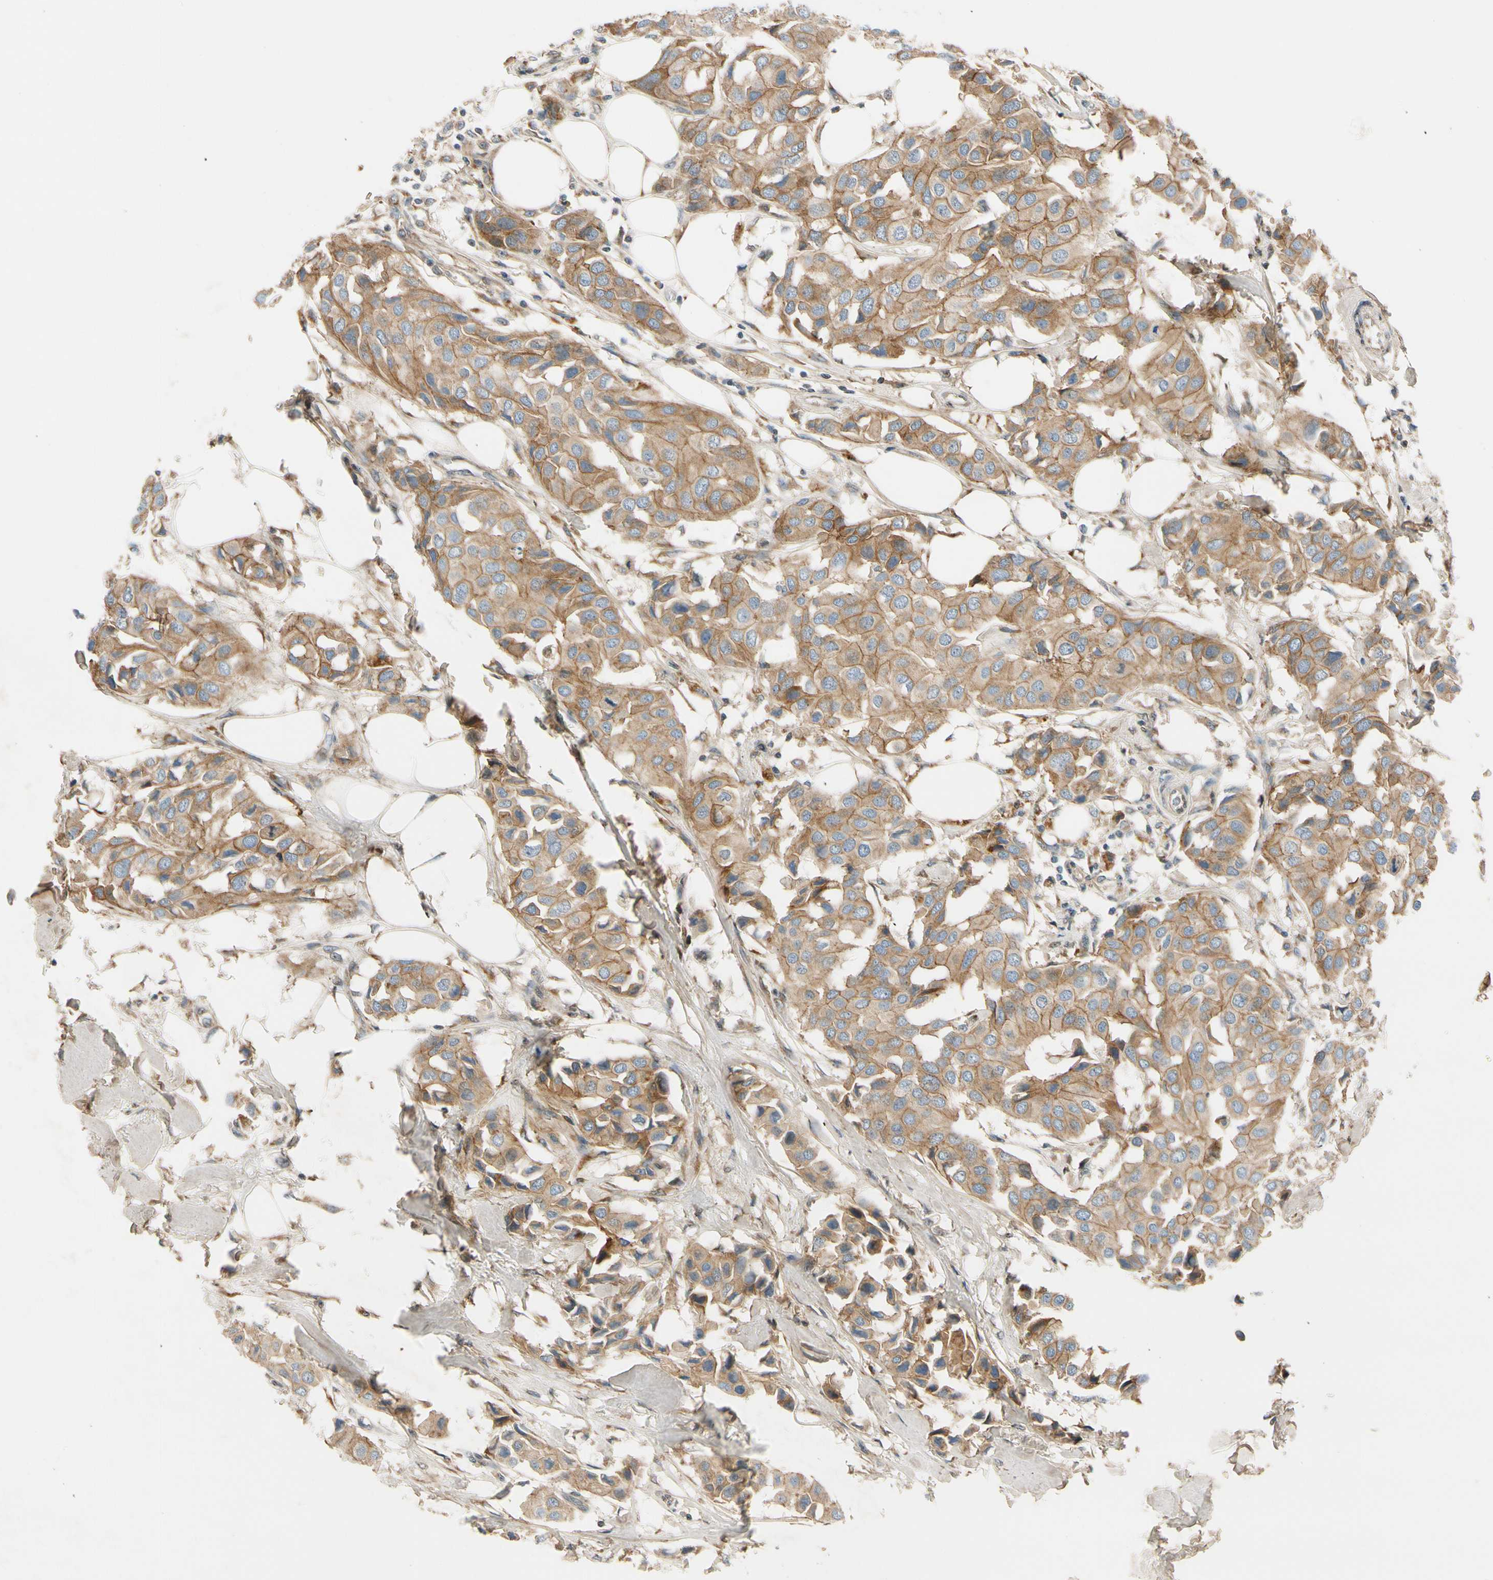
{"staining": {"intensity": "moderate", "quantity": ">75%", "location": "cytoplasmic/membranous"}, "tissue": "breast cancer", "cell_type": "Tumor cells", "image_type": "cancer", "snomed": [{"axis": "morphology", "description": "Duct carcinoma"}, {"axis": "topography", "description": "Breast"}], "caption": "A medium amount of moderate cytoplasmic/membranous positivity is appreciated in about >75% of tumor cells in infiltrating ductal carcinoma (breast) tissue.", "gene": "MST1R", "patient": {"sex": "female", "age": 80}}